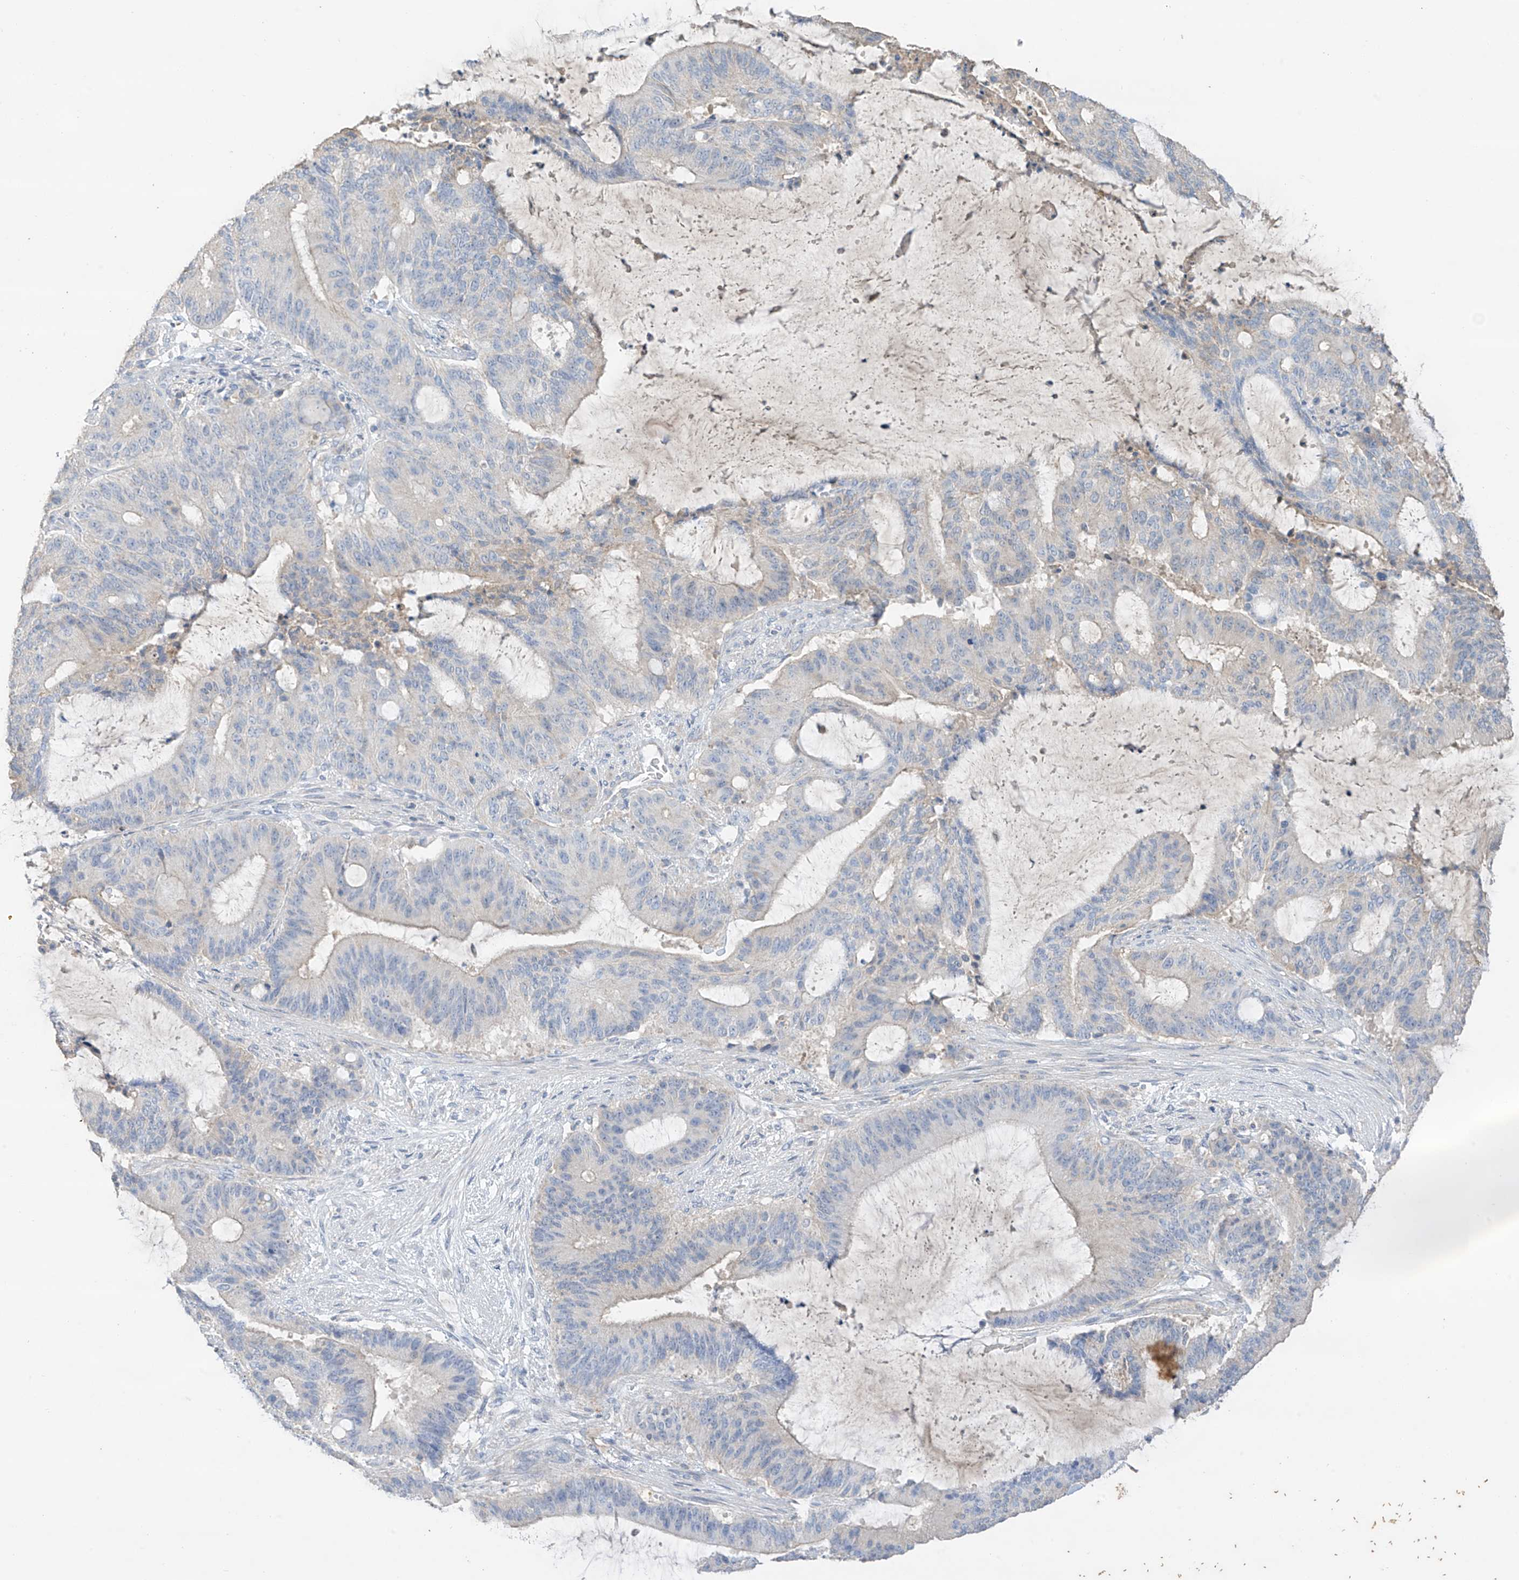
{"staining": {"intensity": "negative", "quantity": "none", "location": "none"}, "tissue": "liver cancer", "cell_type": "Tumor cells", "image_type": "cancer", "snomed": [{"axis": "morphology", "description": "Normal tissue, NOS"}, {"axis": "morphology", "description": "Cholangiocarcinoma"}, {"axis": "topography", "description": "Liver"}, {"axis": "topography", "description": "Peripheral nerve tissue"}], "caption": "Tumor cells show no significant positivity in liver cancer. The staining was performed using DAB (3,3'-diaminobenzidine) to visualize the protein expression in brown, while the nuclei were stained in blue with hematoxylin (Magnification: 20x).", "gene": "CAPN13", "patient": {"sex": "female", "age": 73}}